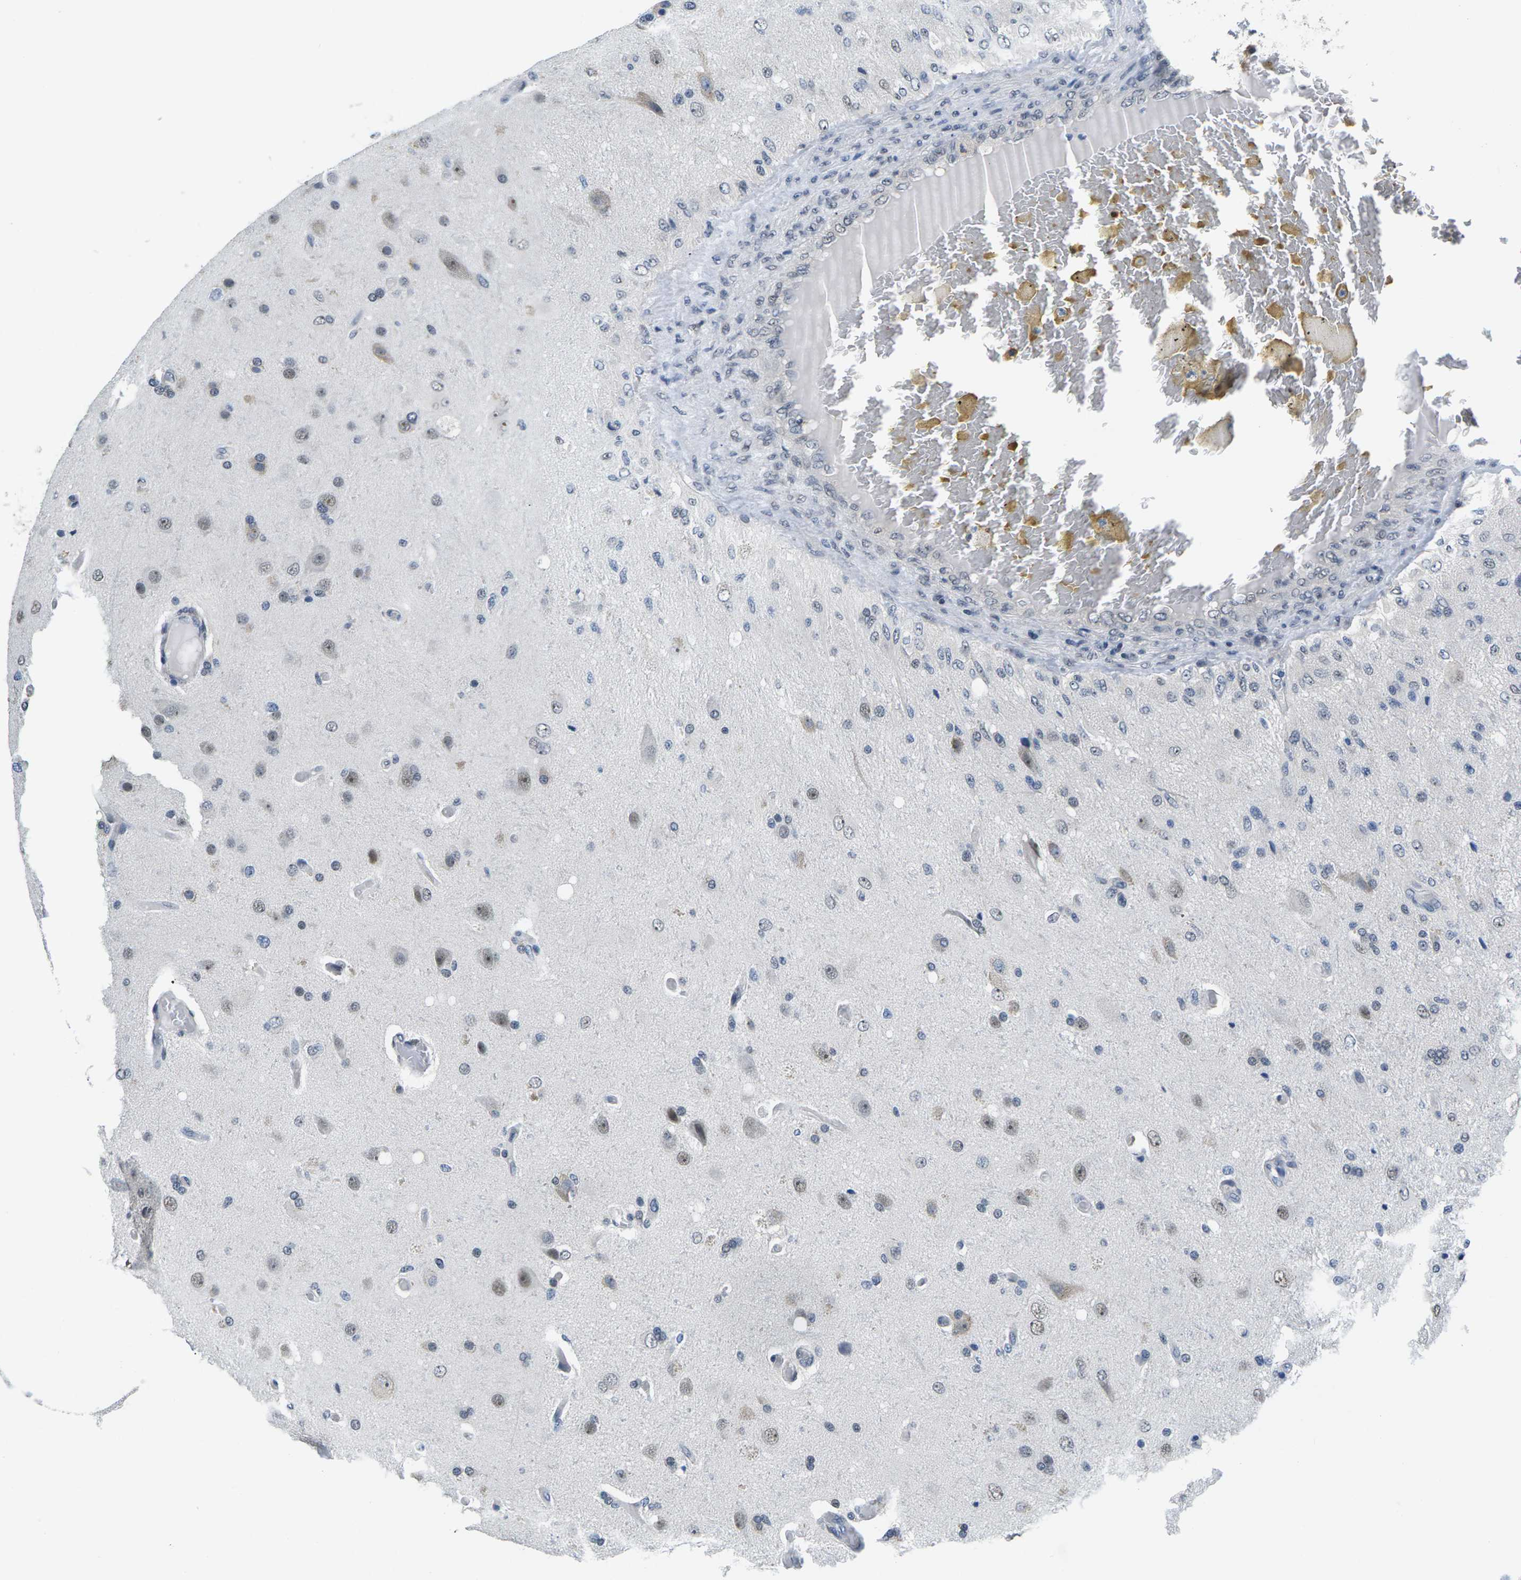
{"staining": {"intensity": "weak", "quantity": ">75%", "location": "nuclear"}, "tissue": "glioma", "cell_type": "Tumor cells", "image_type": "cancer", "snomed": [{"axis": "morphology", "description": "Normal tissue, NOS"}, {"axis": "morphology", "description": "Glioma, malignant, High grade"}, {"axis": "topography", "description": "Cerebral cortex"}], "caption": "A brown stain highlights weak nuclear expression of a protein in malignant high-grade glioma tumor cells.", "gene": "NSRP1", "patient": {"sex": "male", "age": 77}}